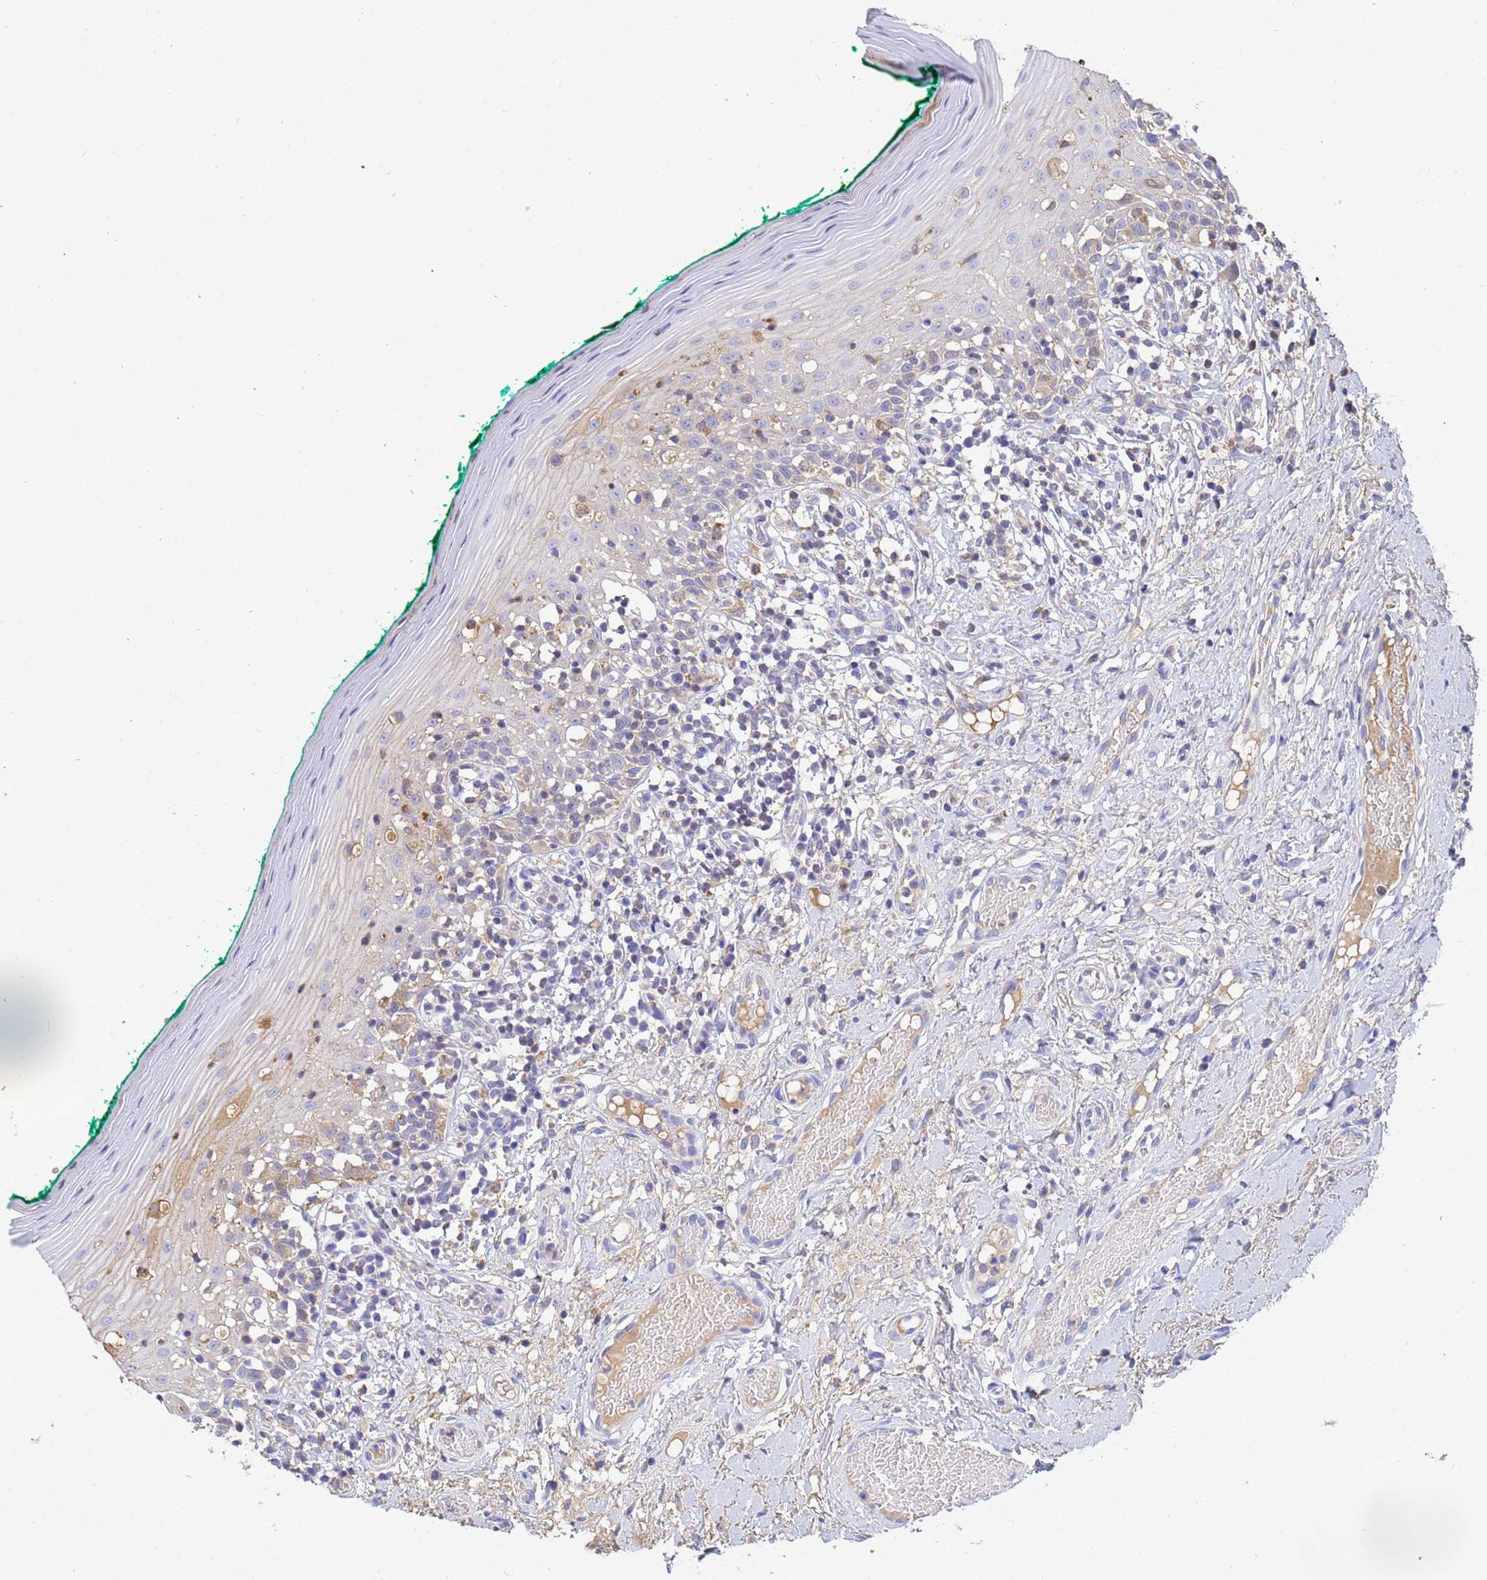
{"staining": {"intensity": "weak", "quantity": "<25%", "location": "cytoplasmic/membranous"}, "tissue": "oral mucosa", "cell_type": "Squamous epithelial cells", "image_type": "normal", "snomed": [{"axis": "morphology", "description": "Normal tissue, NOS"}, {"axis": "topography", "description": "Oral tissue"}], "caption": "Protein analysis of unremarkable oral mucosa demonstrates no significant staining in squamous epithelial cells. (Immunohistochemistry, brightfield microscopy, high magnification).", "gene": "GLUD1", "patient": {"sex": "female", "age": 83}}